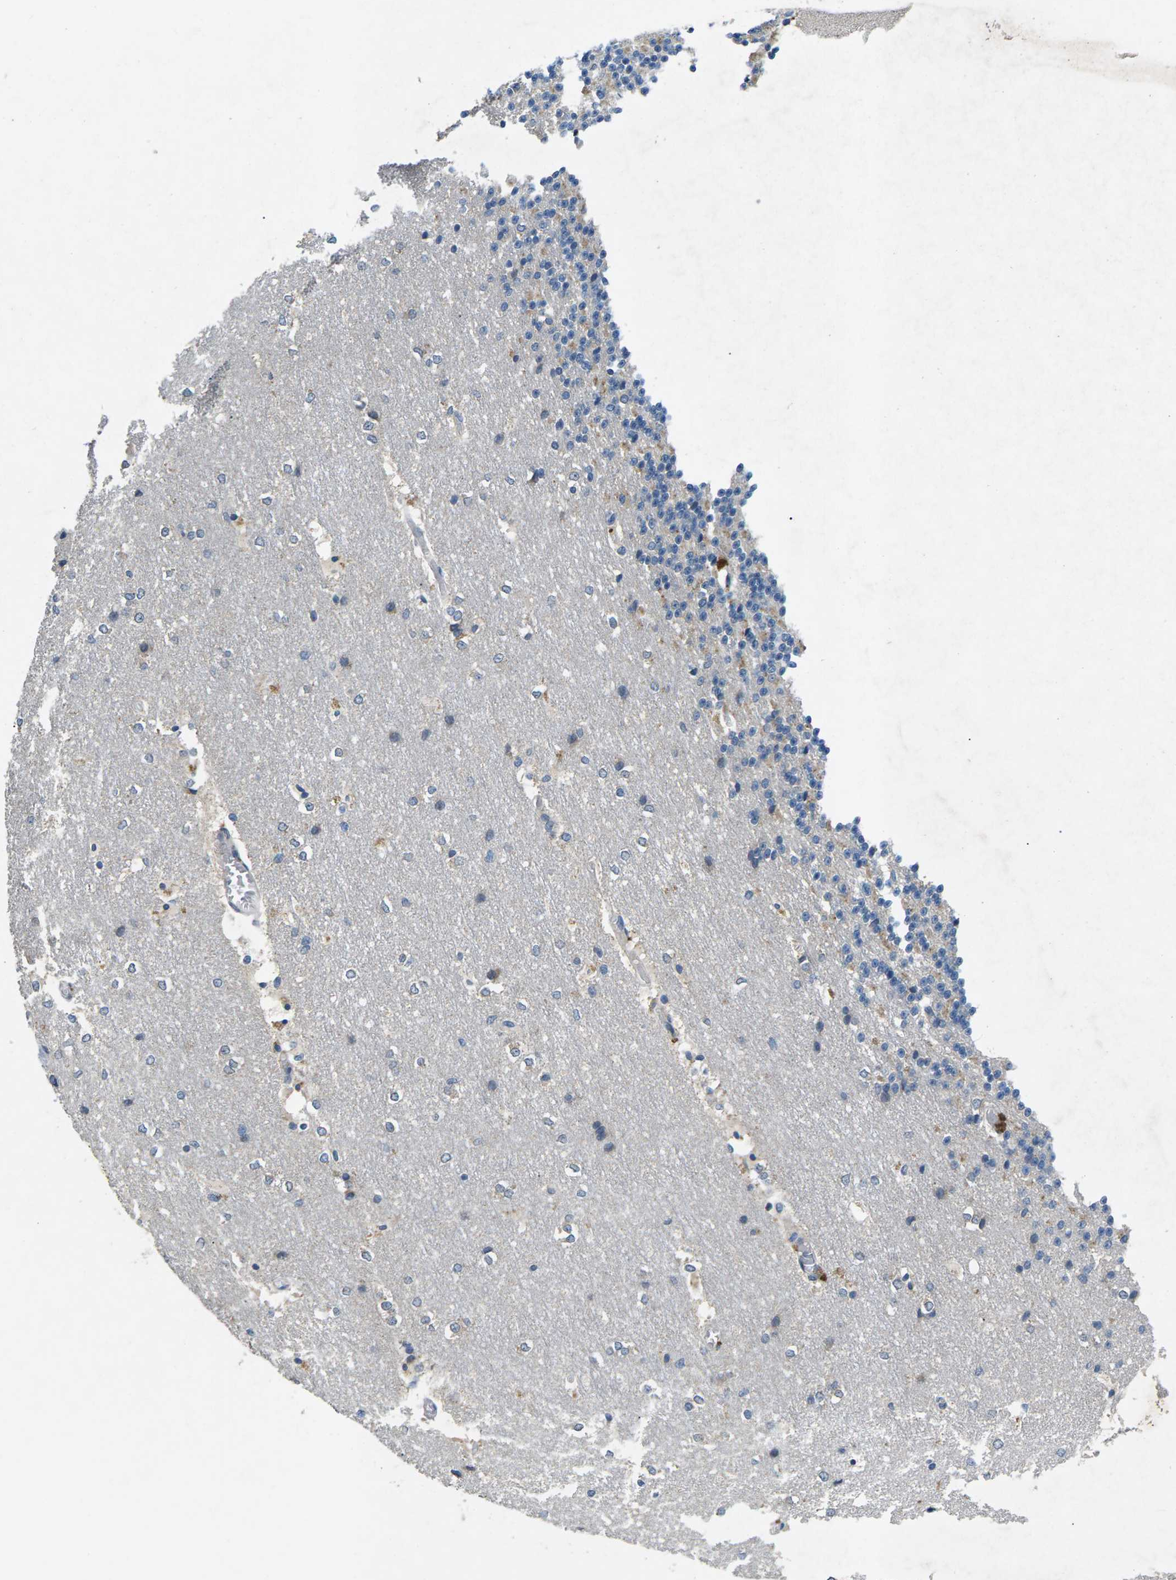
{"staining": {"intensity": "moderate", "quantity": "<25%", "location": "cytoplasmic/membranous"}, "tissue": "cerebellum", "cell_type": "Cells in granular layer", "image_type": "normal", "snomed": [{"axis": "morphology", "description": "Normal tissue, NOS"}, {"axis": "topography", "description": "Cerebellum"}], "caption": "The image shows immunohistochemical staining of normal cerebellum. There is moderate cytoplasmic/membranous positivity is seen in approximately <25% of cells in granular layer.", "gene": "ERGIC3", "patient": {"sex": "female", "age": 19}}